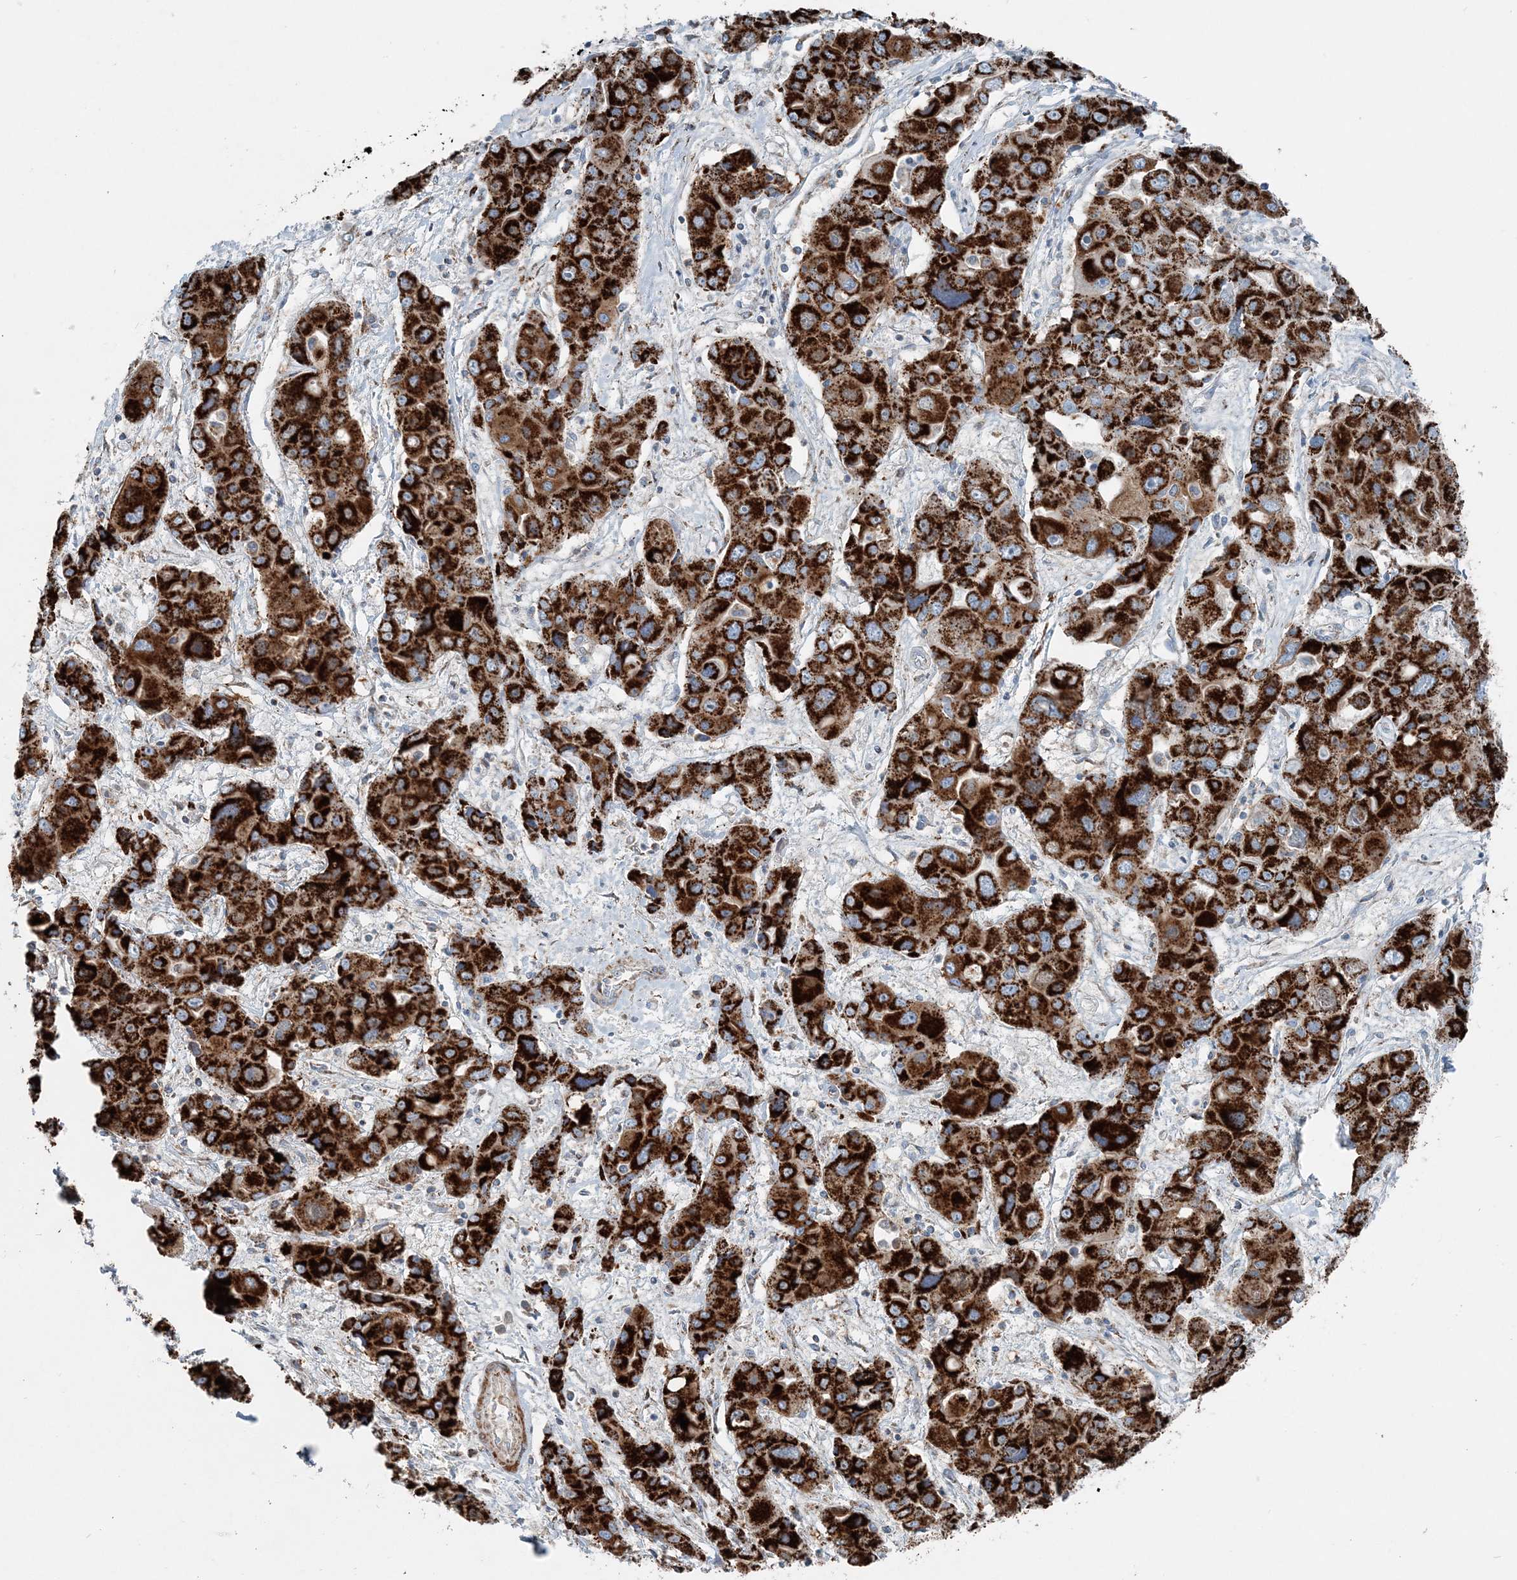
{"staining": {"intensity": "strong", "quantity": ">75%", "location": "cytoplasmic/membranous"}, "tissue": "liver cancer", "cell_type": "Tumor cells", "image_type": "cancer", "snomed": [{"axis": "morphology", "description": "Cholangiocarcinoma"}, {"axis": "topography", "description": "Liver"}], "caption": "Immunohistochemical staining of liver cancer demonstrates high levels of strong cytoplasmic/membranous protein positivity in about >75% of tumor cells.", "gene": "INTU", "patient": {"sex": "male", "age": 67}}